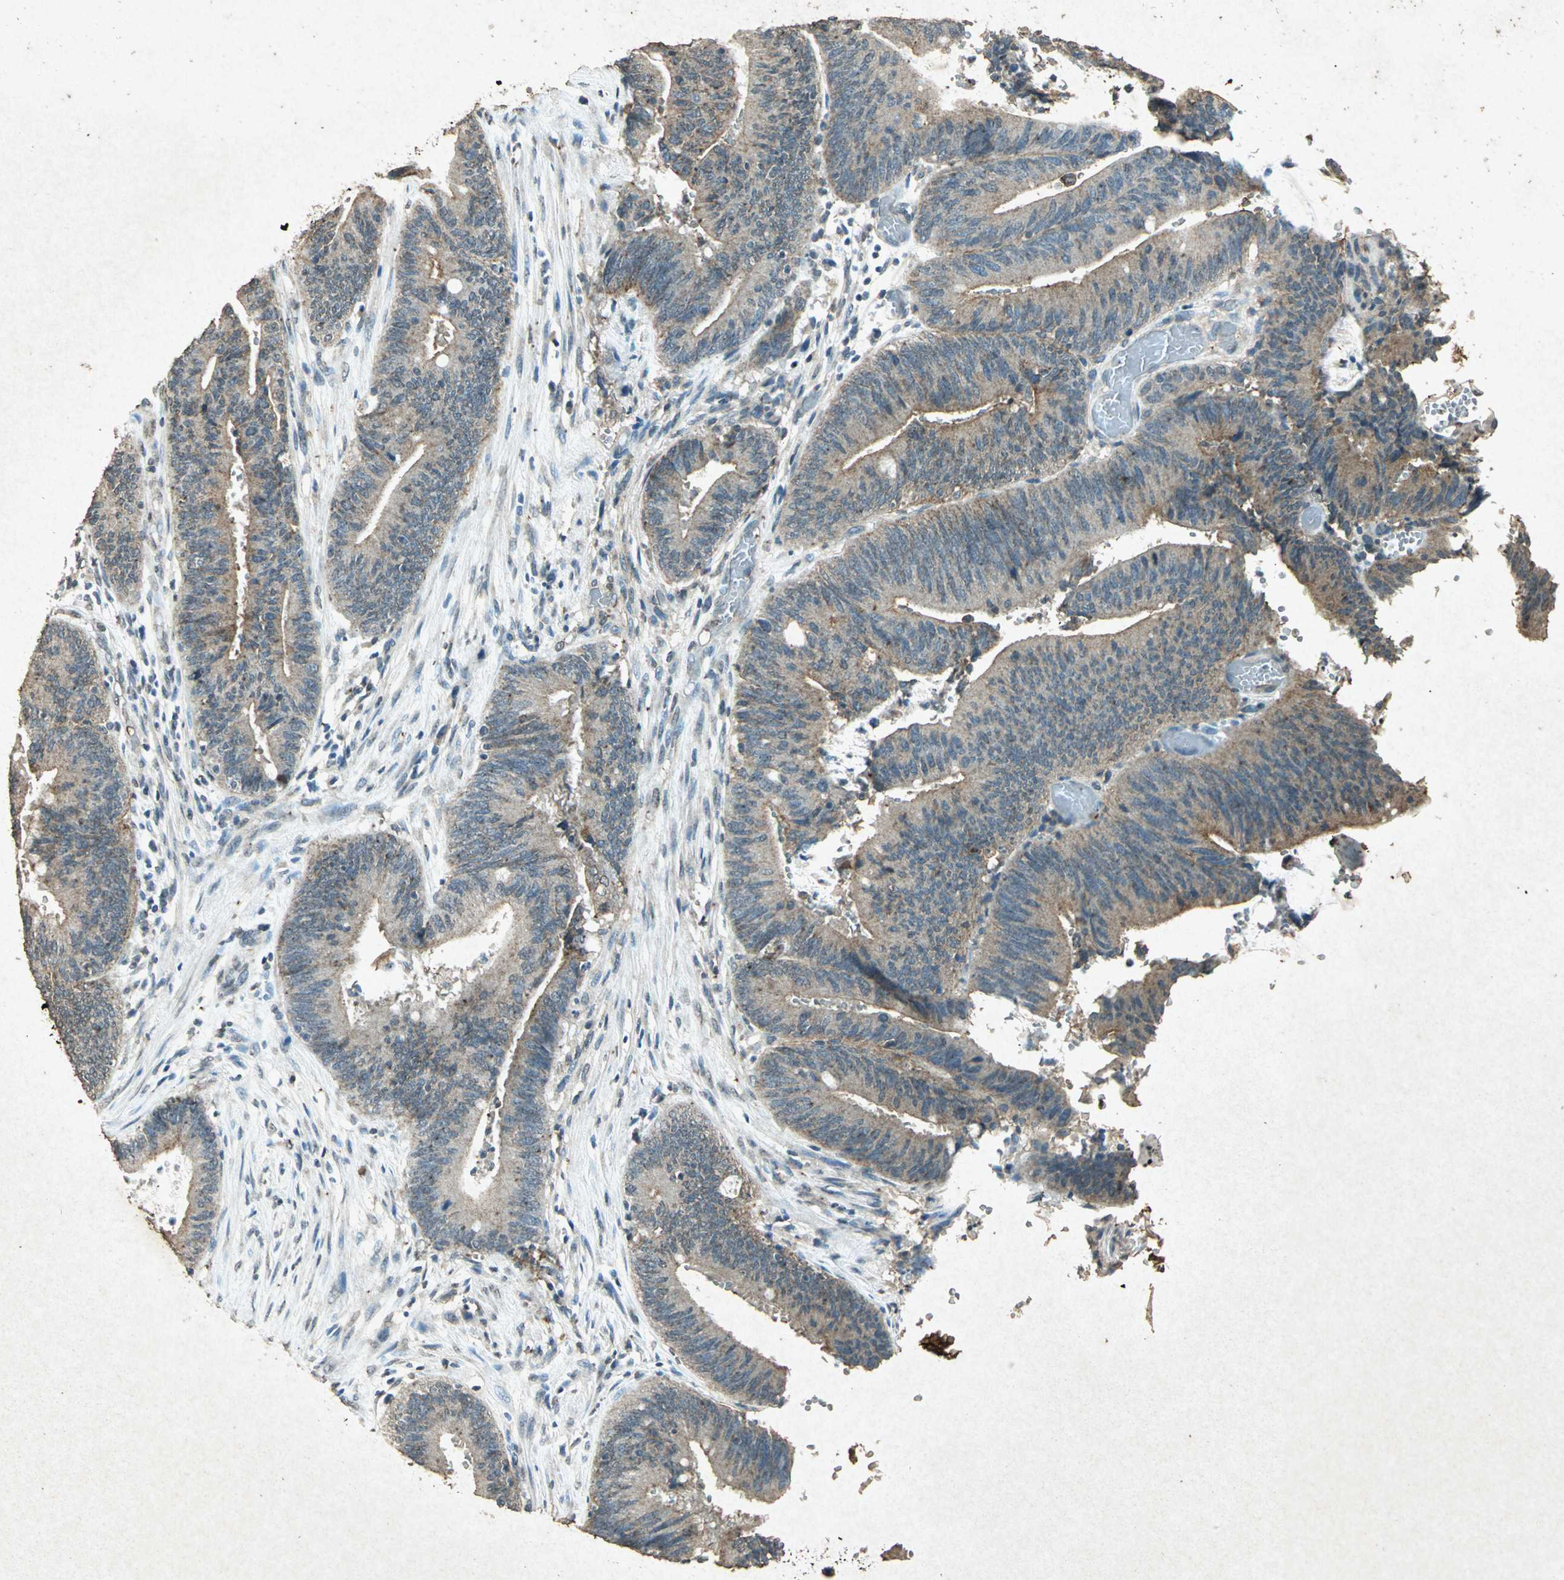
{"staining": {"intensity": "moderate", "quantity": ">75%", "location": "cytoplasmic/membranous"}, "tissue": "colorectal cancer", "cell_type": "Tumor cells", "image_type": "cancer", "snomed": [{"axis": "morphology", "description": "Adenocarcinoma, NOS"}, {"axis": "topography", "description": "Rectum"}], "caption": "Colorectal cancer (adenocarcinoma) was stained to show a protein in brown. There is medium levels of moderate cytoplasmic/membranous positivity in approximately >75% of tumor cells.", "gene": "PSEN1", "patient": {"sex": "female", "age": 66}}